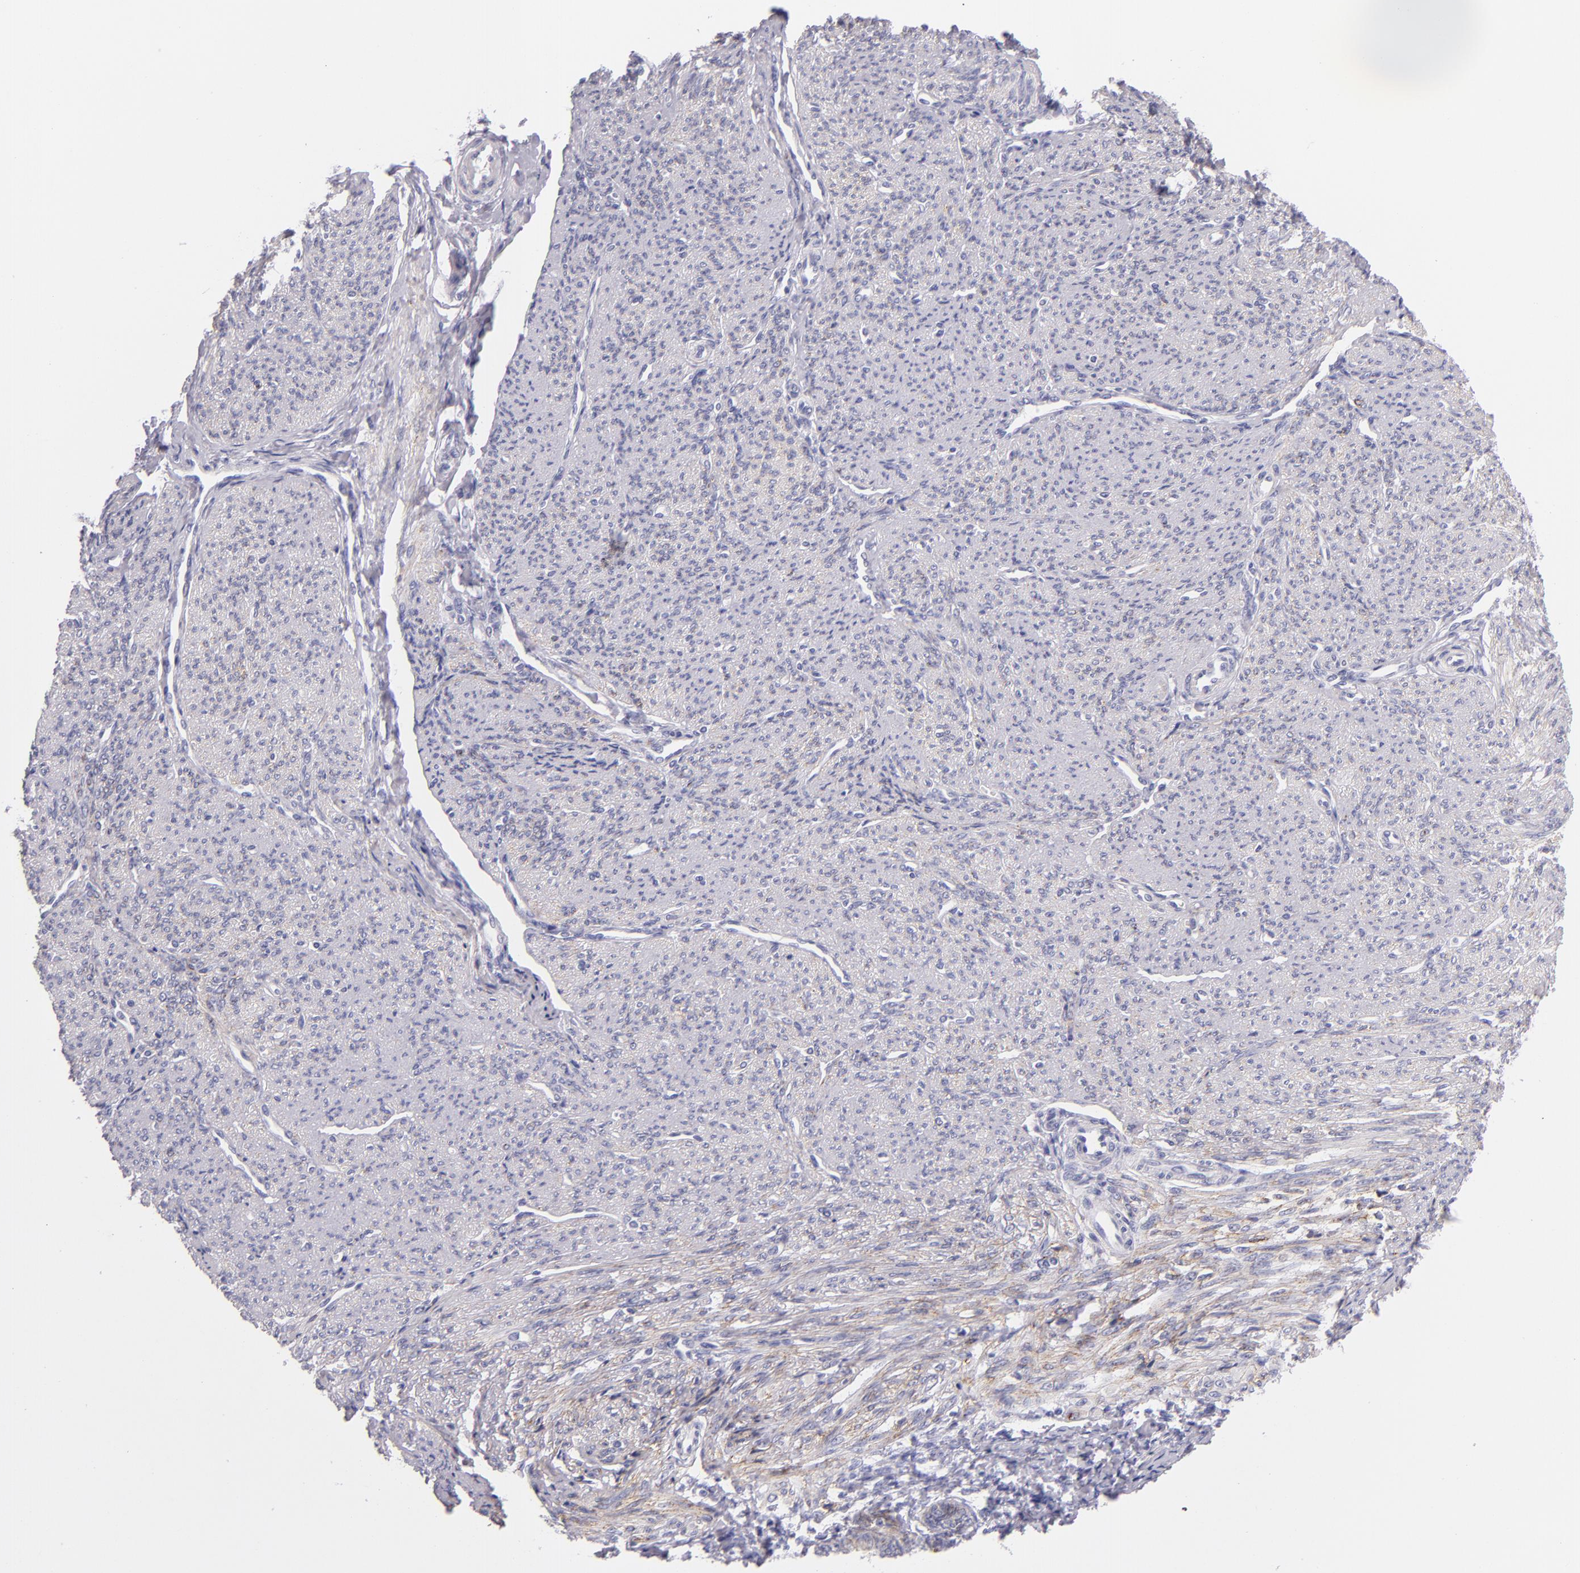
{"staining": {"intensity": "negative", "quantity": "none", "location": "none"}, "tissue": "smooth muscle", "cell_type": "Smooth muscle cells", "image_type": "normal", "snomed": [{"axis": "morphology", "description": "Normal tissue, NOS"}, {"axis": "topography", "description": "Cervix"}, {"axis": "topography", "description": "Endometrium"}], "caption": "Smooth muscle cells are negative for brown protein staining in unremarkable smooth muscle.", "gene": "CDH3", "patient": {"sex": "female", "age": 65}}